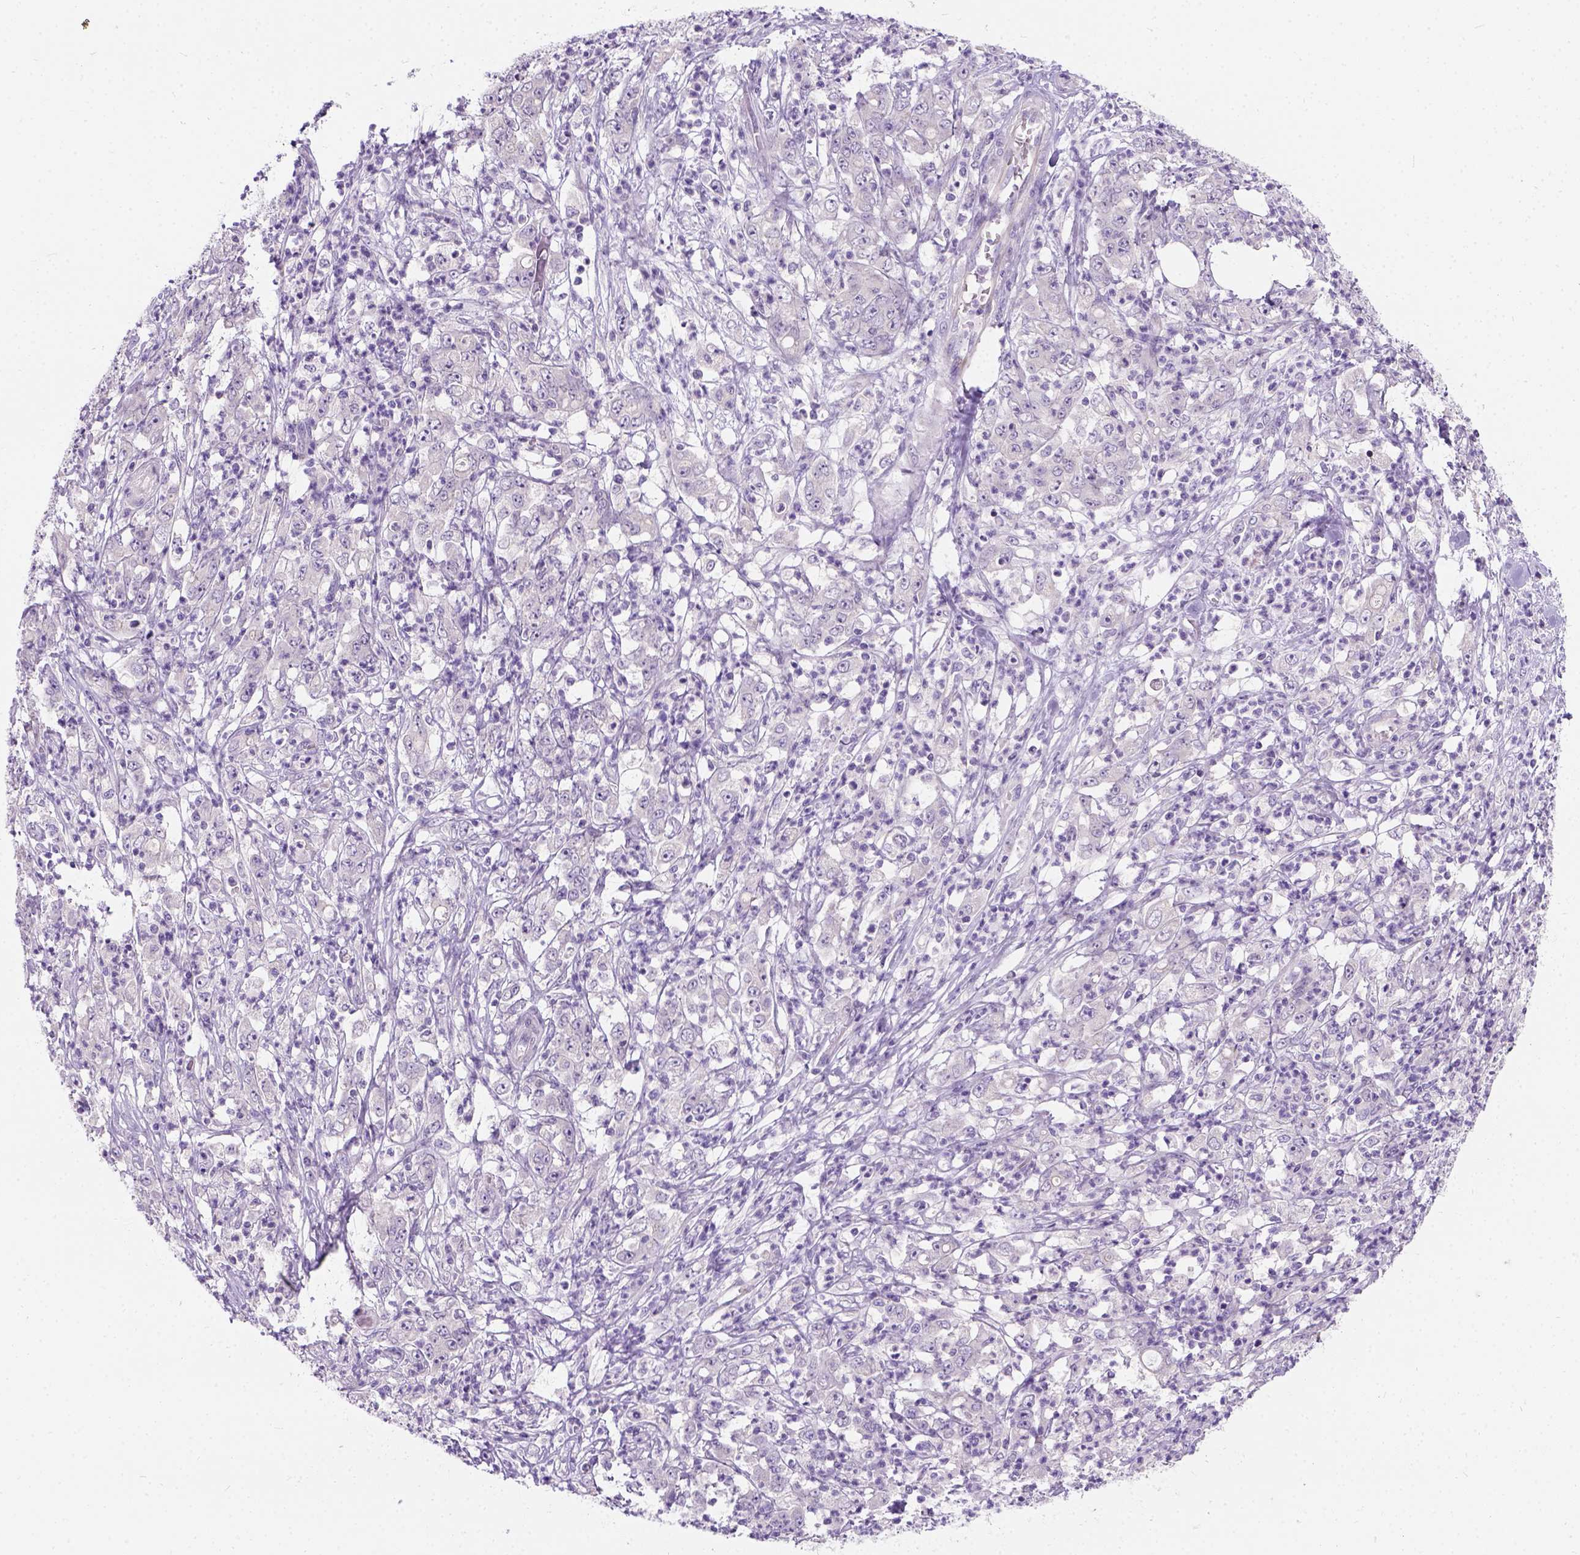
{"staining": {"intensity": "negative", "quantity": "none", "location": "none"}, "tissue": "stomach cancer", "cell_type": "Tumor cells", "image_type": "cancer", "snomed": [{"axis": "morphology", "description": "Adenocarcinoma, NOS"}, {"axis": "topography", "description": "Stomach, lower"}], "caption": "Immunohistochemistry of stomach cancer exhibits no expression in tumor cells. The staining is performed using DAB brown chromogen with nuclei counter-stained in using hematoxylin.", "gene": "C20orf144", "patient": {"sex": "female", "age": 71}}